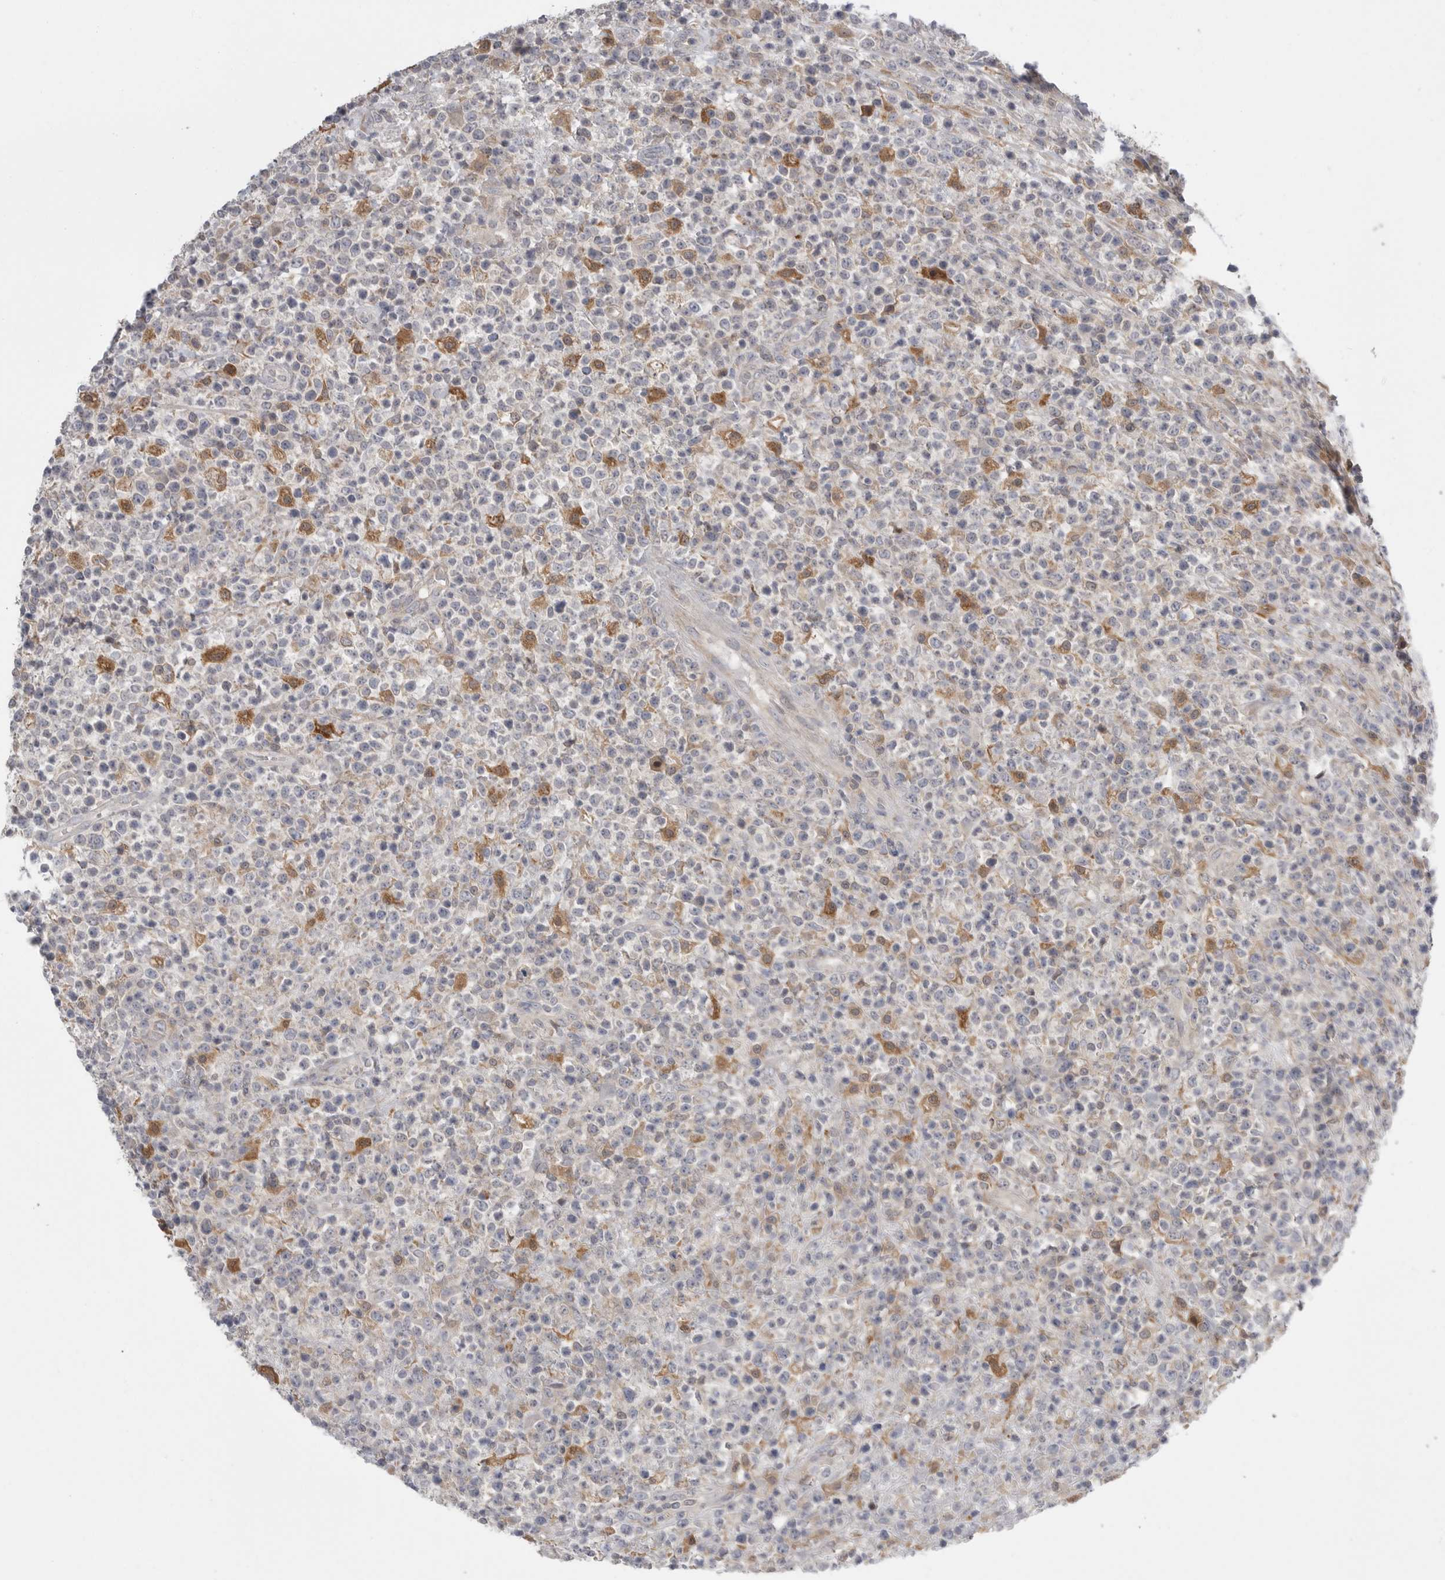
{"staining": {"intensity": "moderate", "quantity": "<25%", "location": "cytoplasmic/membranous"}, "tissue": "lymphoma", "cell_type": "Tumor cells", "image_type": "cancer", "snomed": [{"axis": "morphology", "description": "Malignant lymphoma, non-Hodgkin's type, High grade"}, {"axis": "topography", "description": "Colon"}], "caption": "Immunohistochemical staining of lymphoma exhibits low levels of moderate cytoplasmic/membranous expression in approximately <25% of tumor cells.", "gene": "KYAT3", "patient": {"sex": "female", "age": 53}}